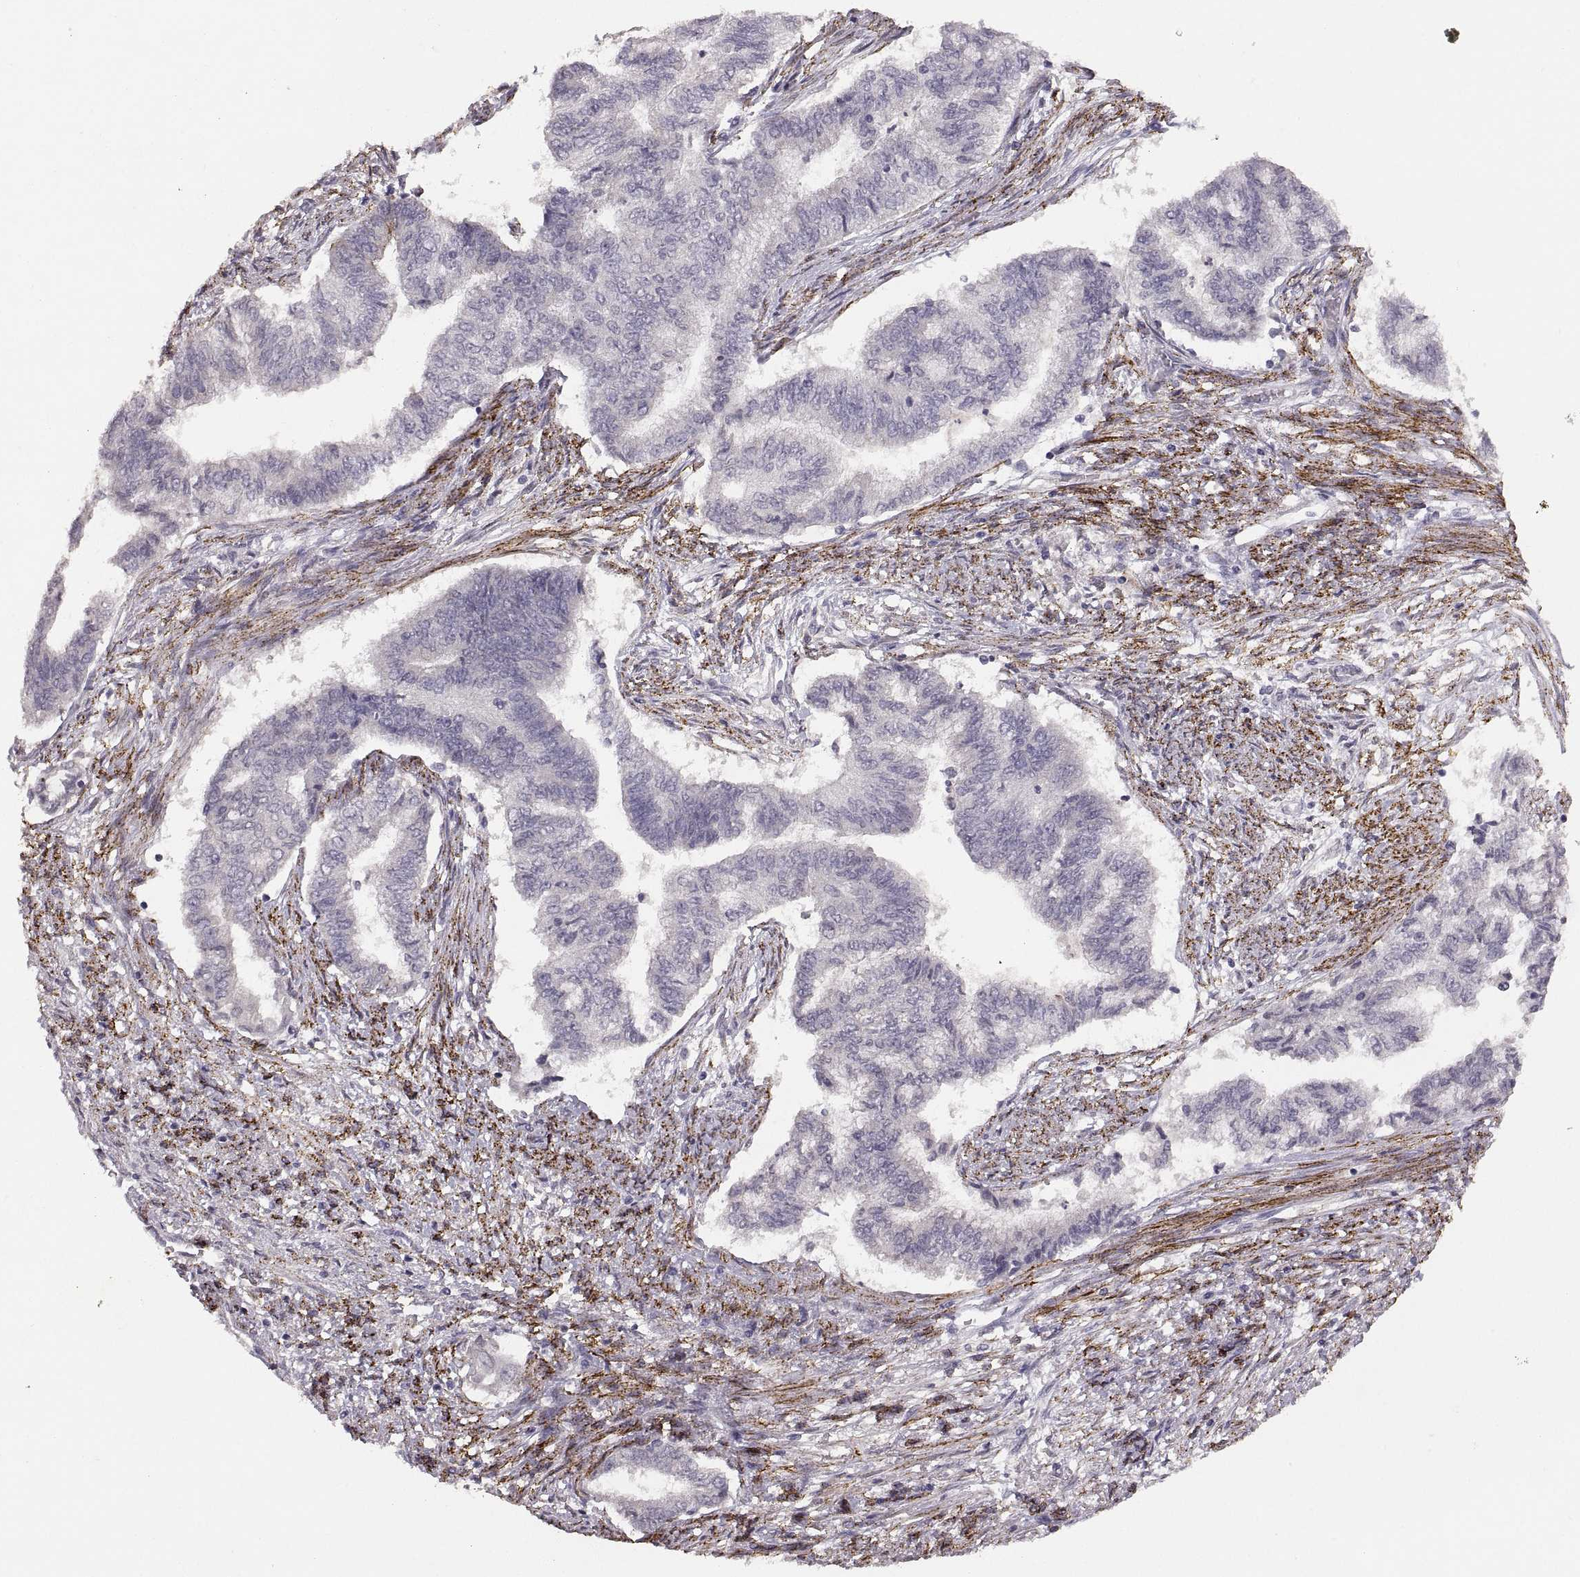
{"staining": {"intensity": "strong", "quantity": "<25%", "location": "cytoplasmic/membranous"}, "tissue": "endometrial cancer", "cell_type": "Tumor cells", "image_type": "cancer", "snomed": [{"axis": "morphology", "description": "Adenocarcinoma, NOS"}, {"axis": "topography", "description": "Endometrium"}], "caption": "Endometrial cancer (adenocarcinoma) stained with a brown dye reveals strong cytoplasmic/membranous positive positivity in about <25% of tumor cells.", "gene": "CDH2", "patient": {"sex": "female", "age": 65}}